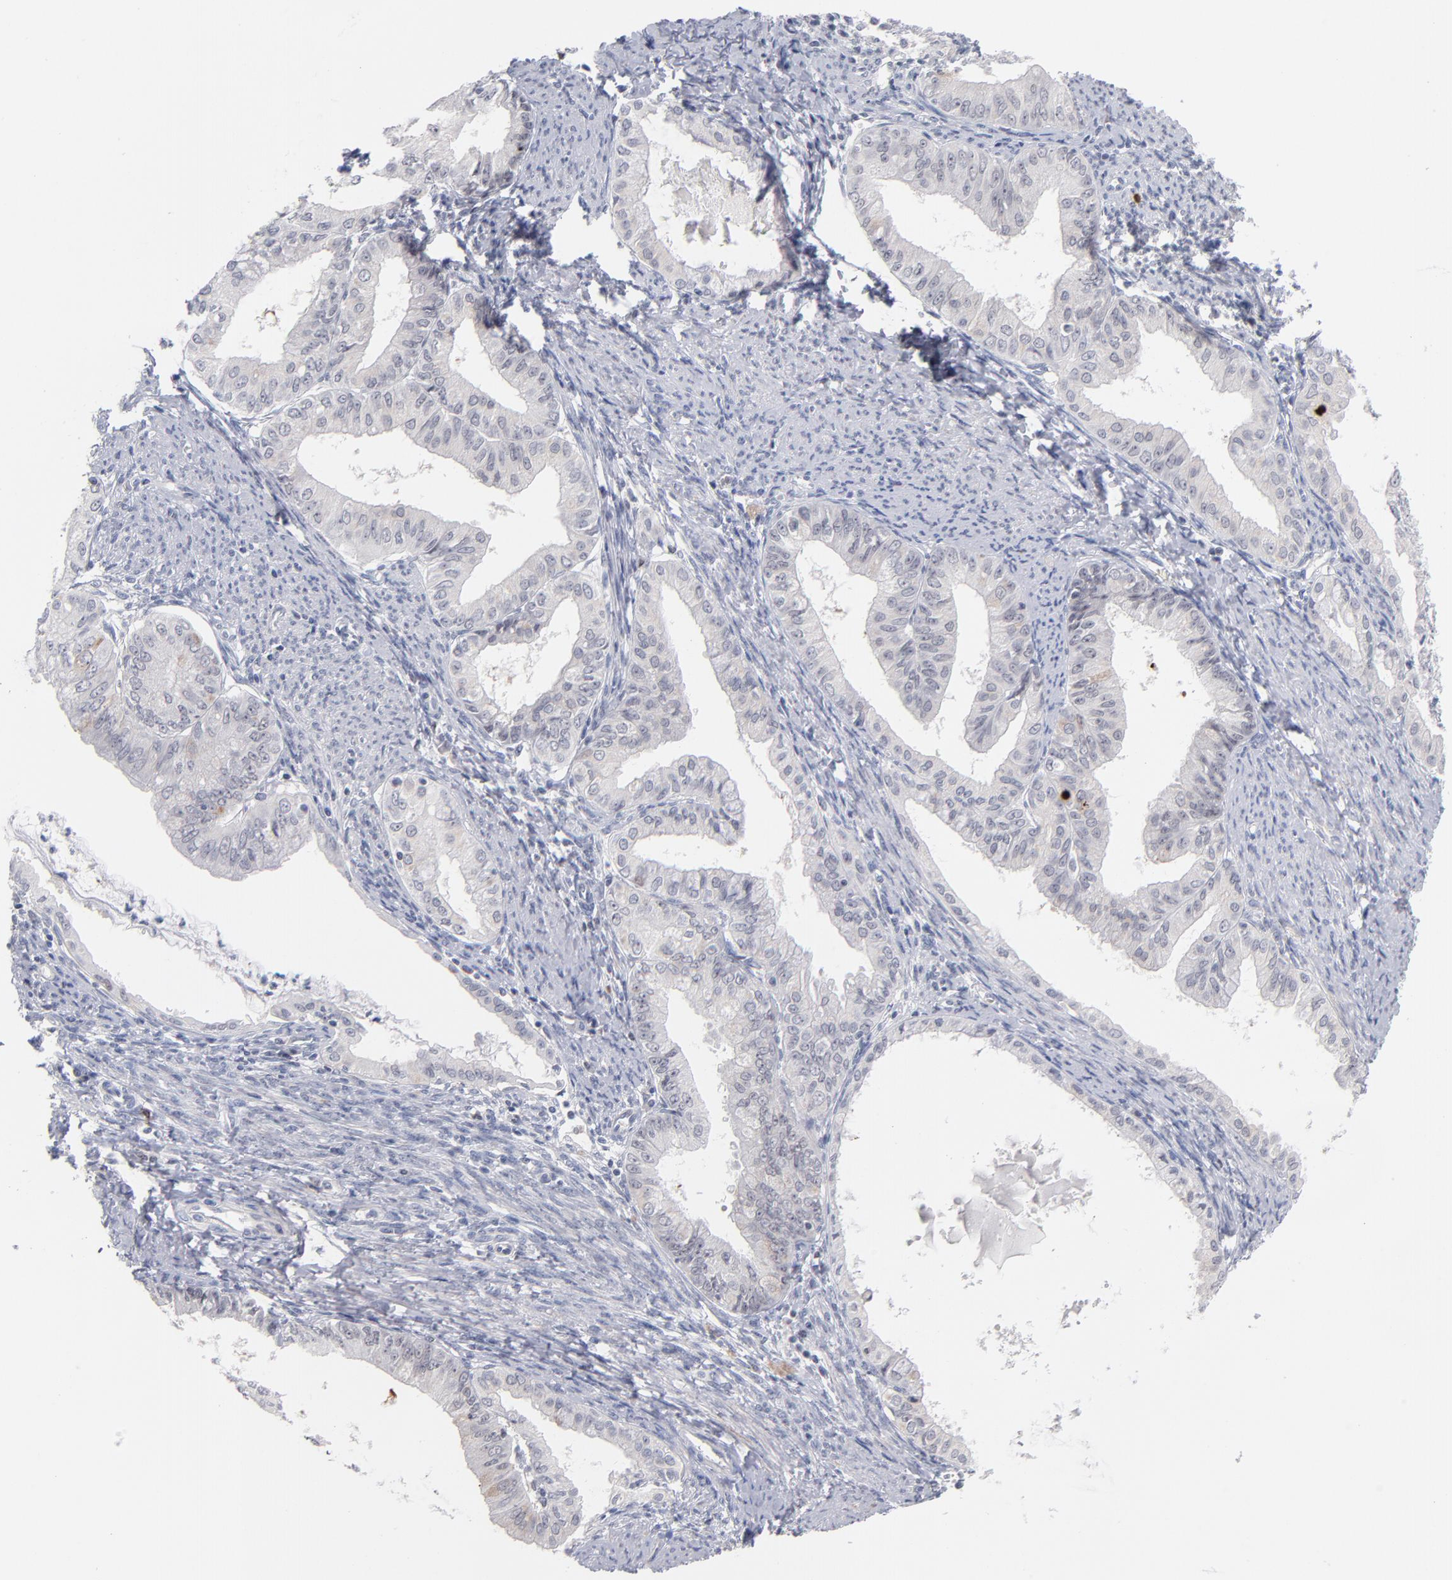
{"staining": {"intensity": "negative", "quantity": "none", "location": "none"}, "tissue": "endometrial cancer", "cell_type": "Tumor cells", "image_type": "cancer", "snomed": [{"axis": "morphology", "description": "Adenocarcinoma, NOS"}, {"axis": "topography", "description": "Endometrium"}], "caption": "Histopathology image shows no protein expression in tumor cells of endometrial cancer (adenocarcinoma) tissue. (DAB (3,3'-diaminobenzidine) IHC with hematoxylin counter stain).", "gene": "PARP1", "patient": {"sex": "female", "age": 76}}